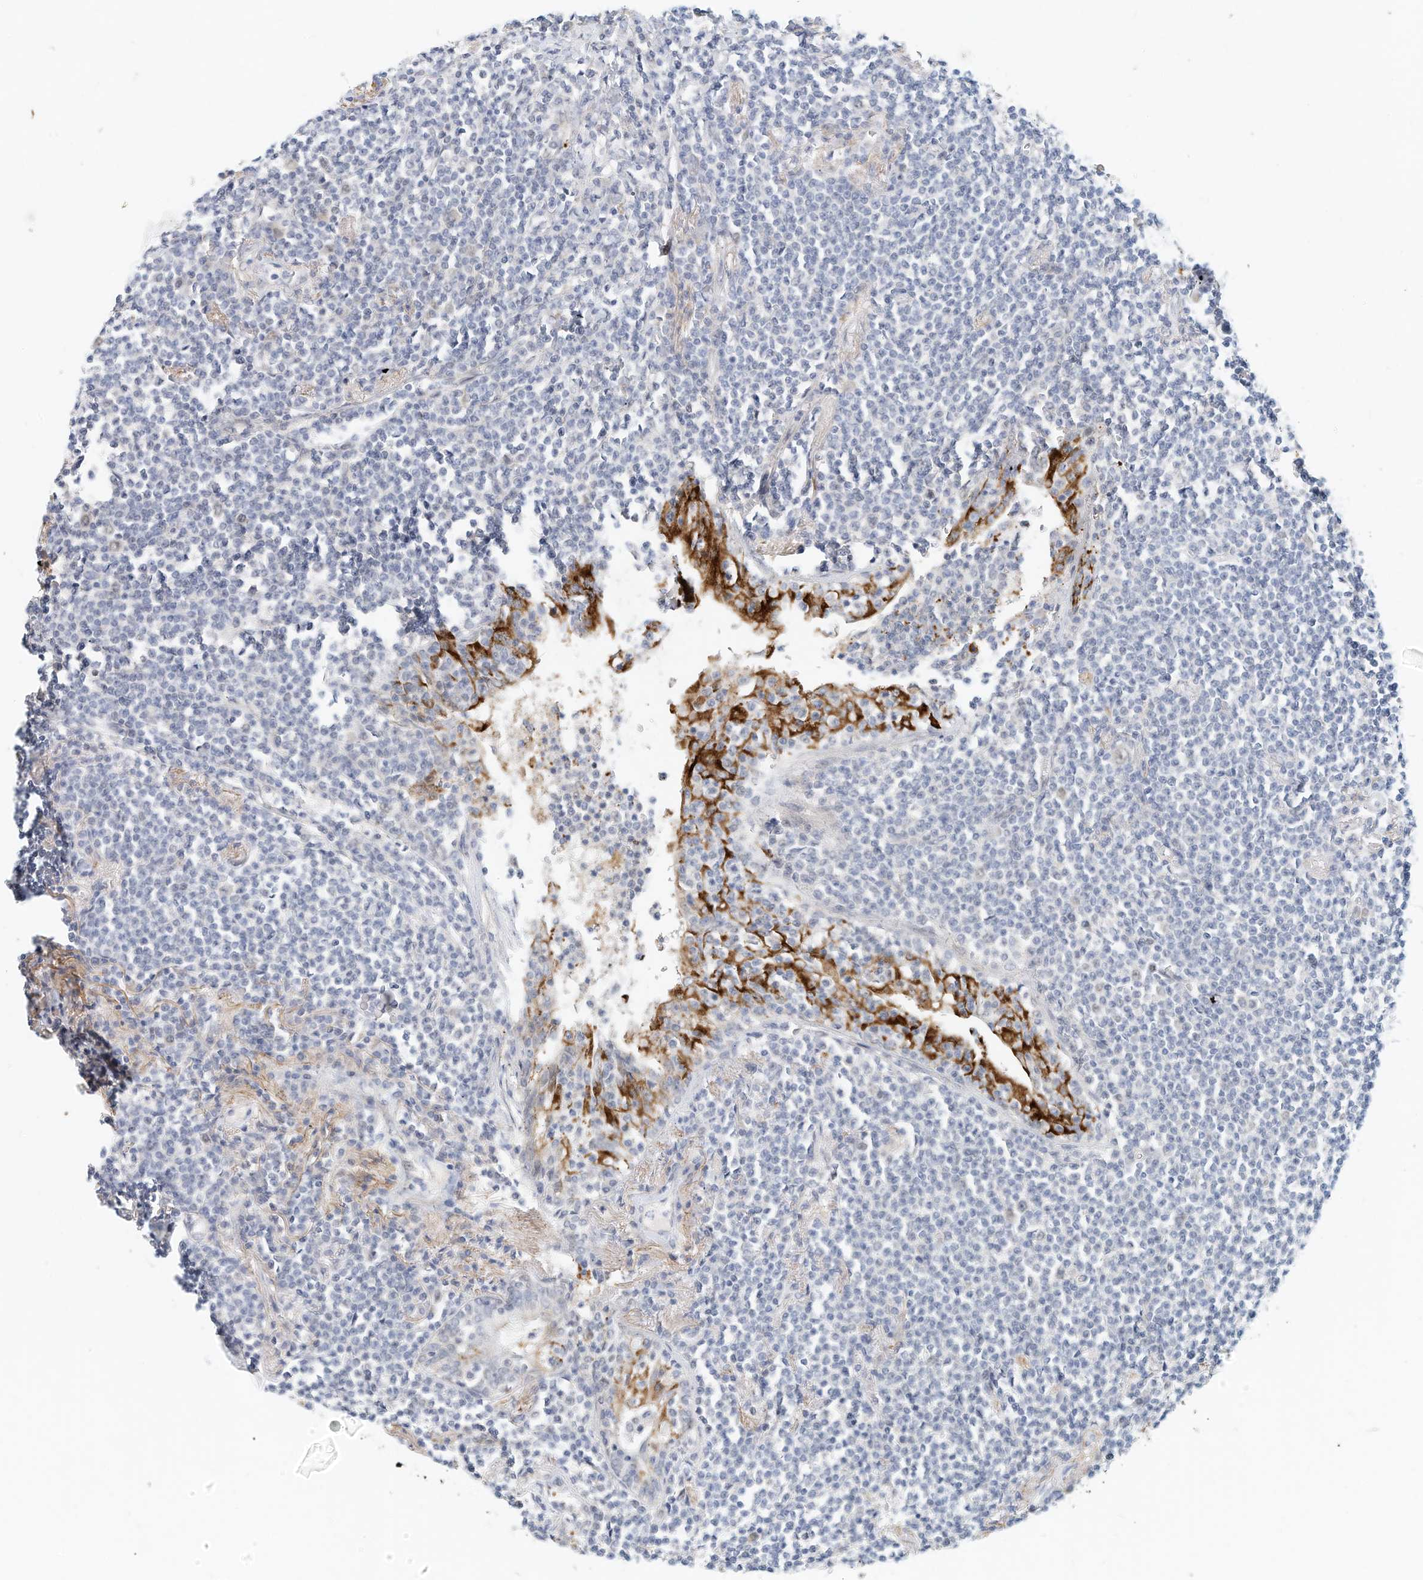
{"staining": {"intensity": "negative", "quantity": "none", "location": "none"}, "tissue": "lymphoma", "cell_type": "Tumor cells", "image_type": "cancer", "snomed": [{"axis": "morphology", "description": "Malignant lymphoma, non-Hodgkin's type, Low grade"}, {"axis": "topography", "description": "Lung"}], "caption": "Immunohistochemistry of lymphoma exhibits no expression in tumor cells.", "gene": "ARHGAP28", "patient": {"sex": "female", "age": 71}}